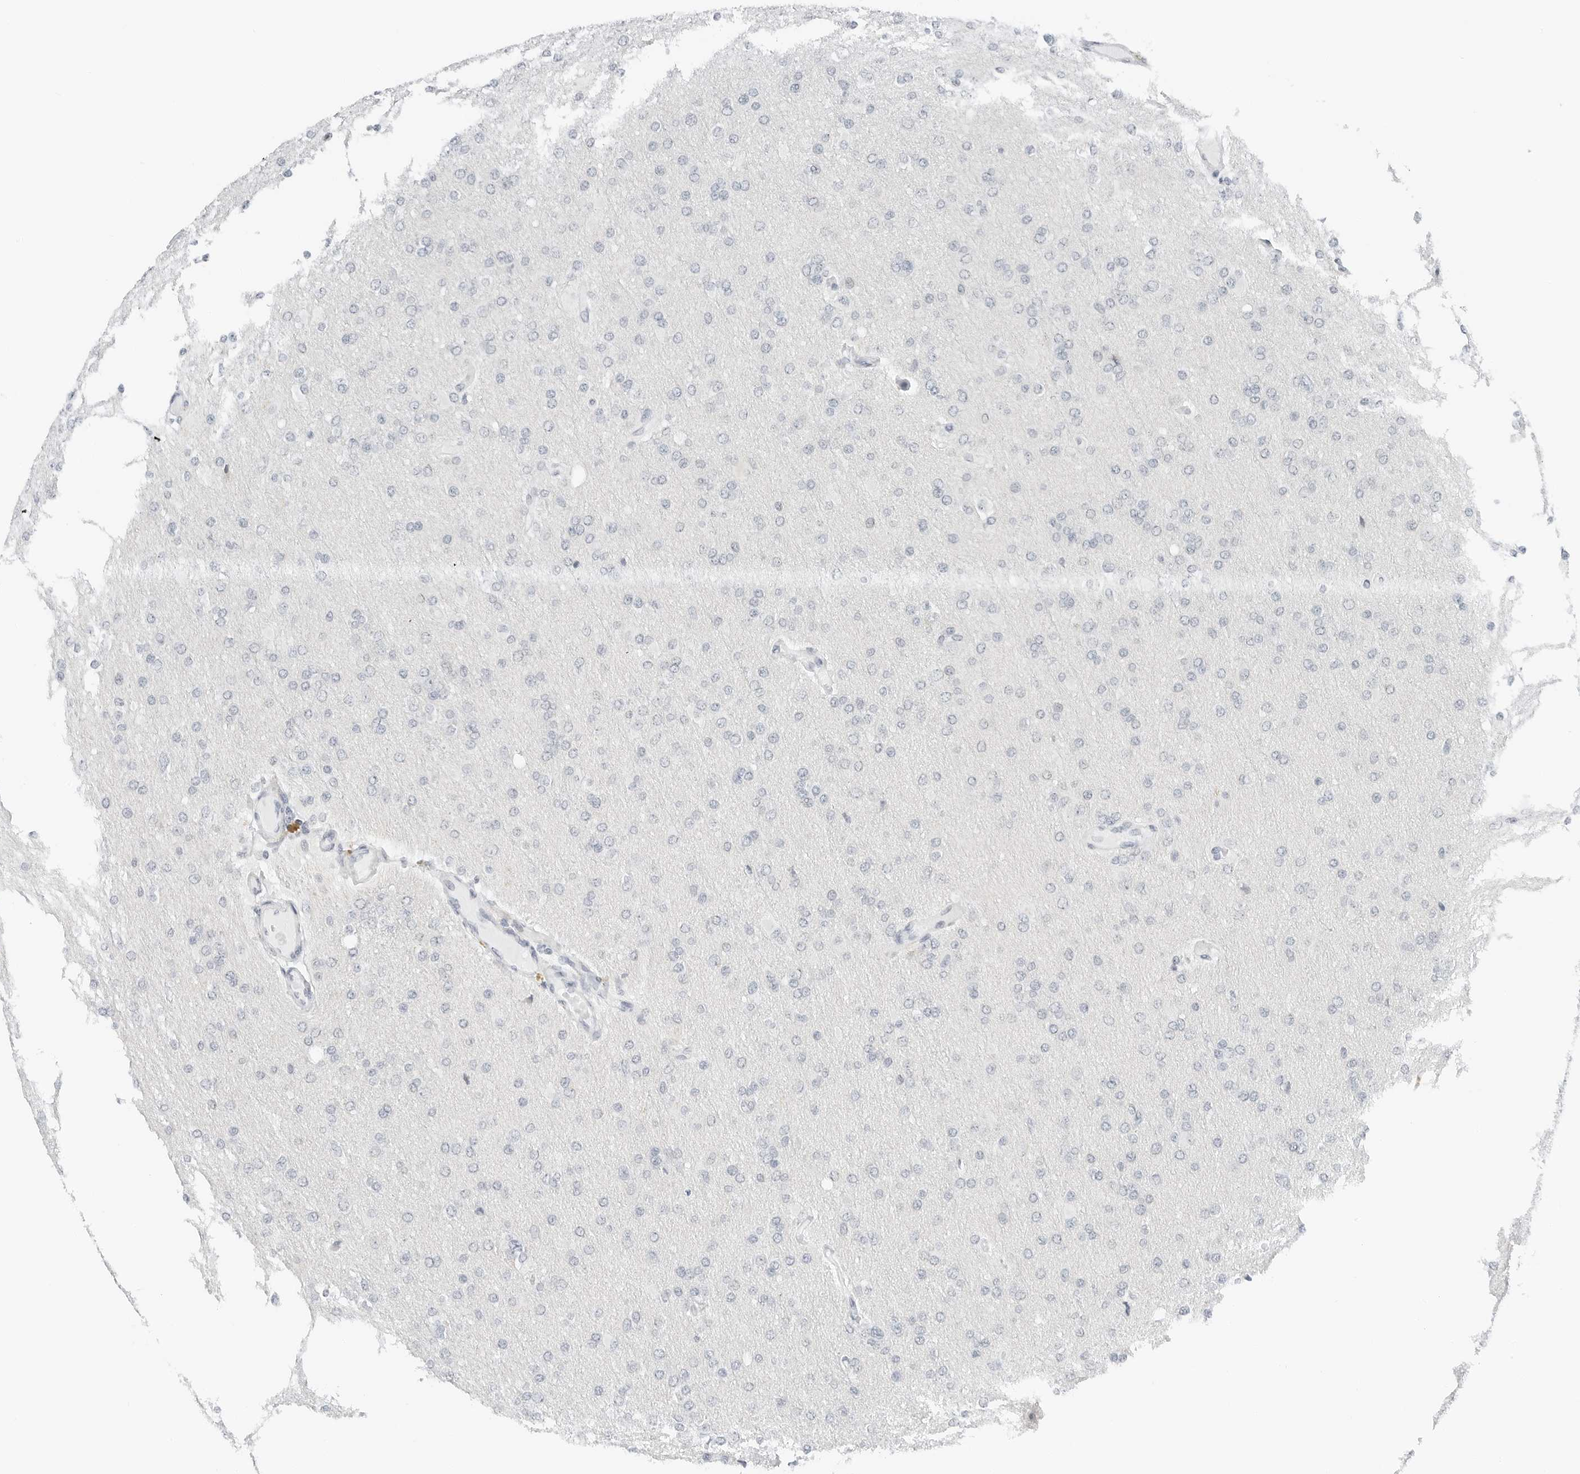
{"staining": {"intensity": "negative", "quantity": "none", "location": "none"}, "tissue": "glioma", "cell_type": "Tumor cells", "image_type": "cancer", "snomed": [{"axis": "morphology", "description": "Glioma, malignant, High grade"}, {"axis": "topography", "description": "Cerebral cortex"}], "caption": "A photomicrograph of human glioma is negative for staining in tumor cells.", "gene": "NTMT2", "patient": {"sex": "female", "age": 36}}